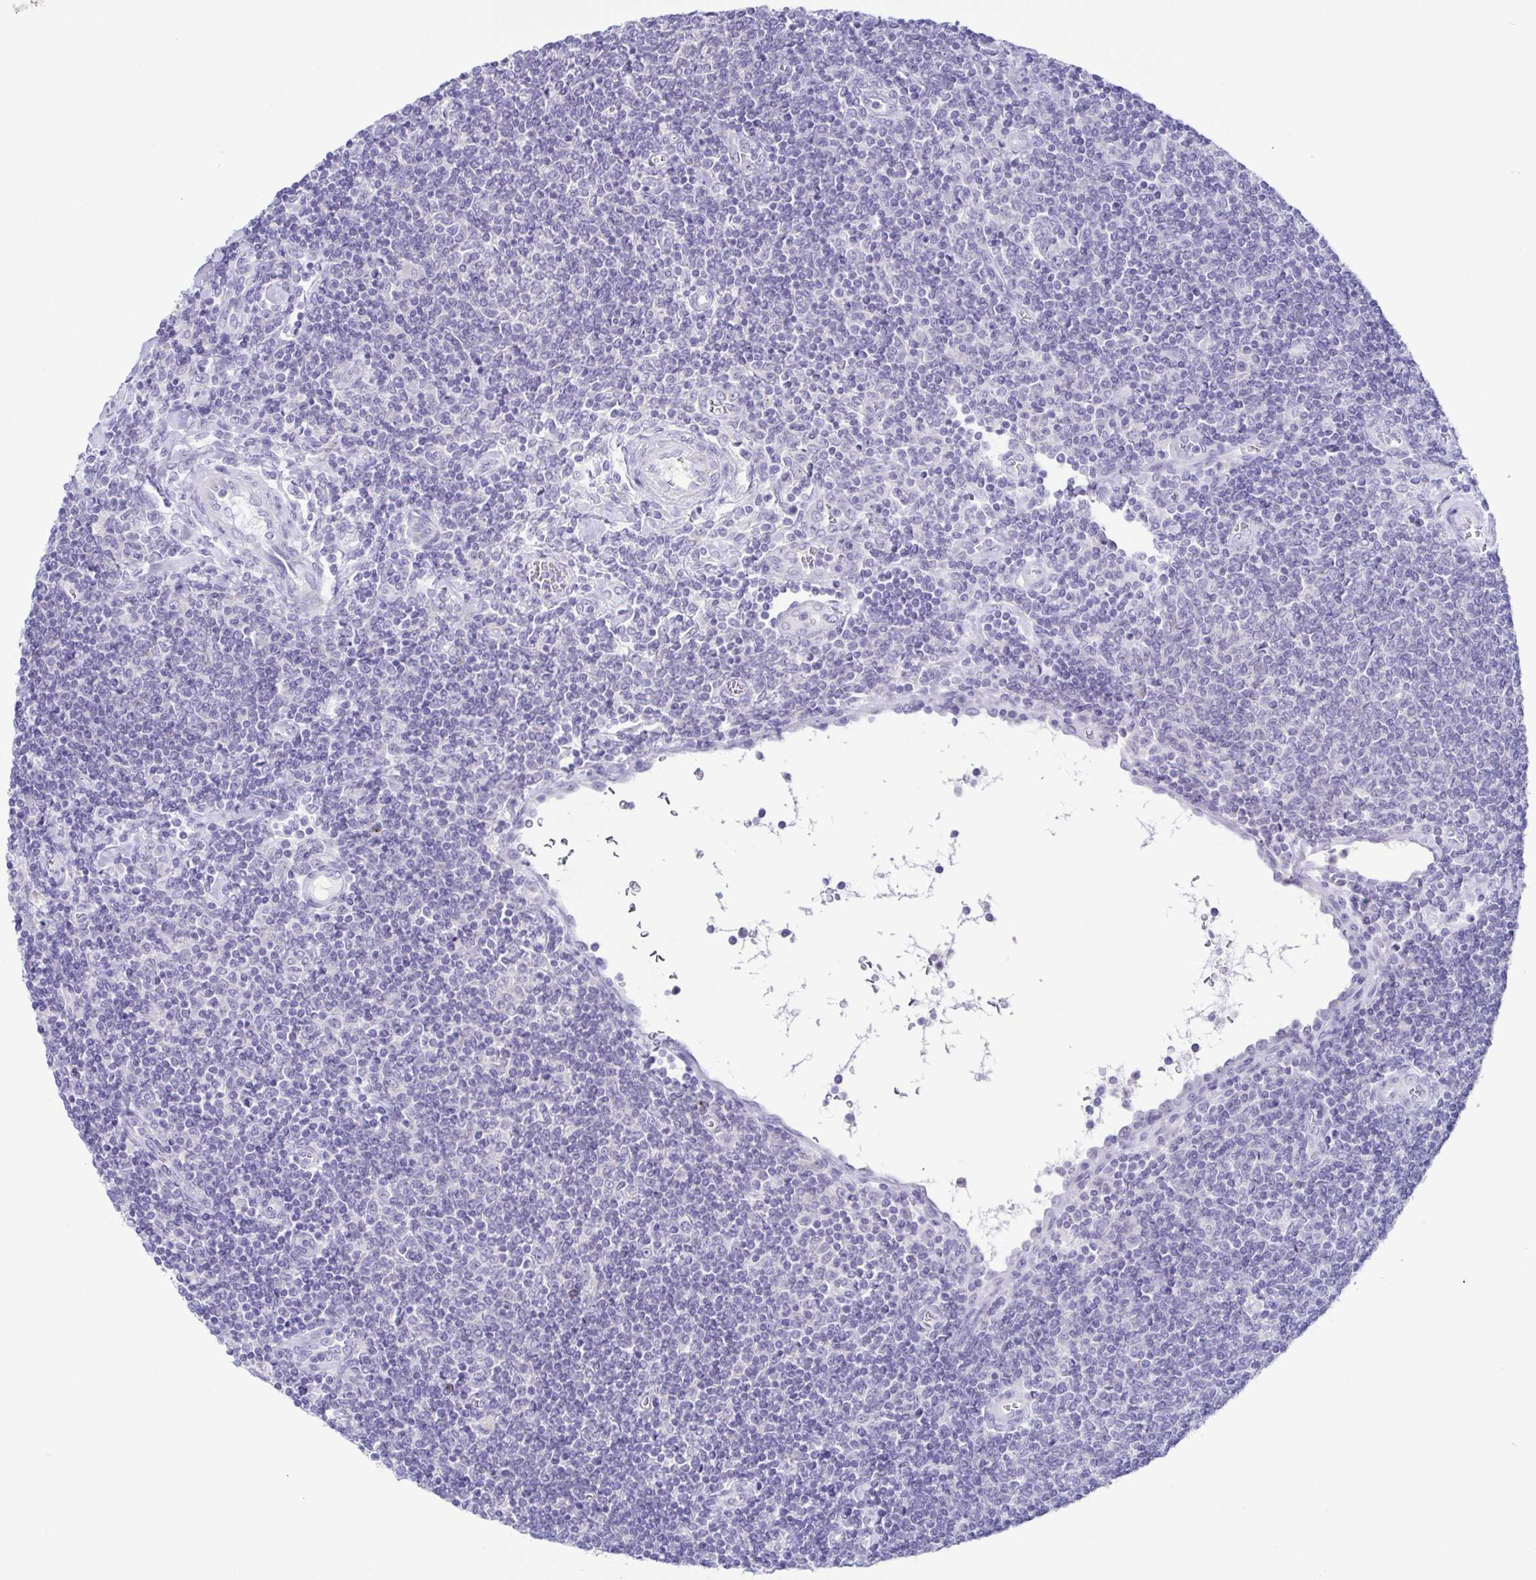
{"staining": {"intensity": "negative", "quantity": "none", "location": "none"}, "tissue": "lymphoma", "cell_type": "Tumor cells", "image_type": "cancer", "snomed": [{"axis": "morphology", "description": "Malignant lymphoma, non-Hodgkin's type, Low grade"}, {"axis": "topography", "description": "Lymph node"}], "caption": "Tumor cells show no significant positivity in malignant lymphoma, non-Hodgkin's type (low-grade).", "gene": "AZU1", "patient": {"sex": "male", "age": 52}}